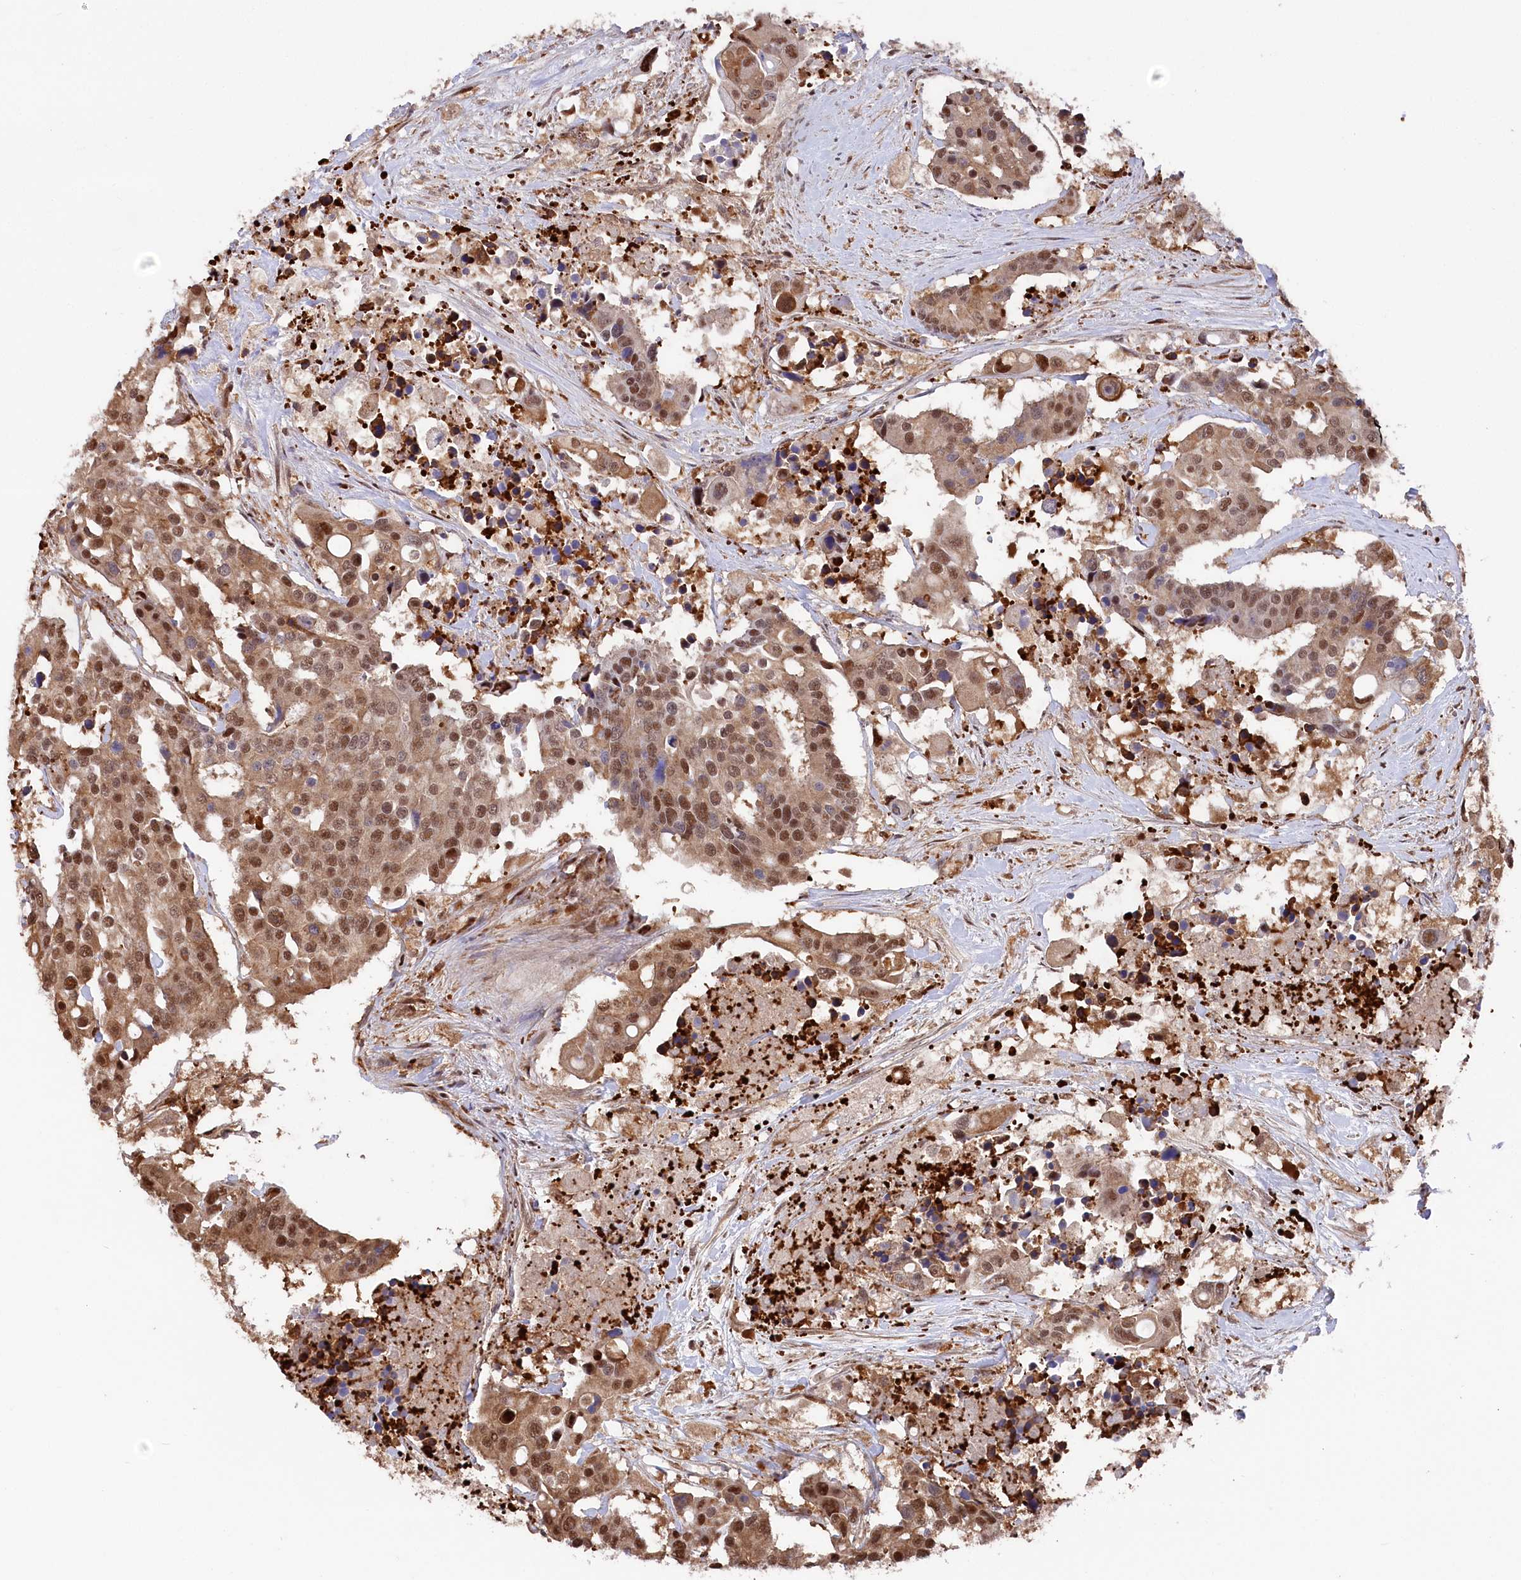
{"staining": {"intensity": "moderate", "quantity": ">75%", "location": "cytoplasmic/membranous,nuclear"}, "tissue": "colorectal cancer", "cell_type": "Tumor cells", "image_type": "cancer", "snomed": [{"axis": "morphology", "description": "Adenocarcinoma, NOS"}, {"axis": "topography", "description": "Colon"}], "caption": "A brown stain labels moderate cytoplasmic/membranous and nuclear positivity of a protein in human colorectal cancer (adenocarcinoma) tumor cells. Using DAB (3,3'-diaminobenzidine) (brown) and hematoxylin (blue) stains, captured at high magnification using brightfield microscopy.", "gene": "PSMA1", "patient": {"sex": "male", "age": 77}}